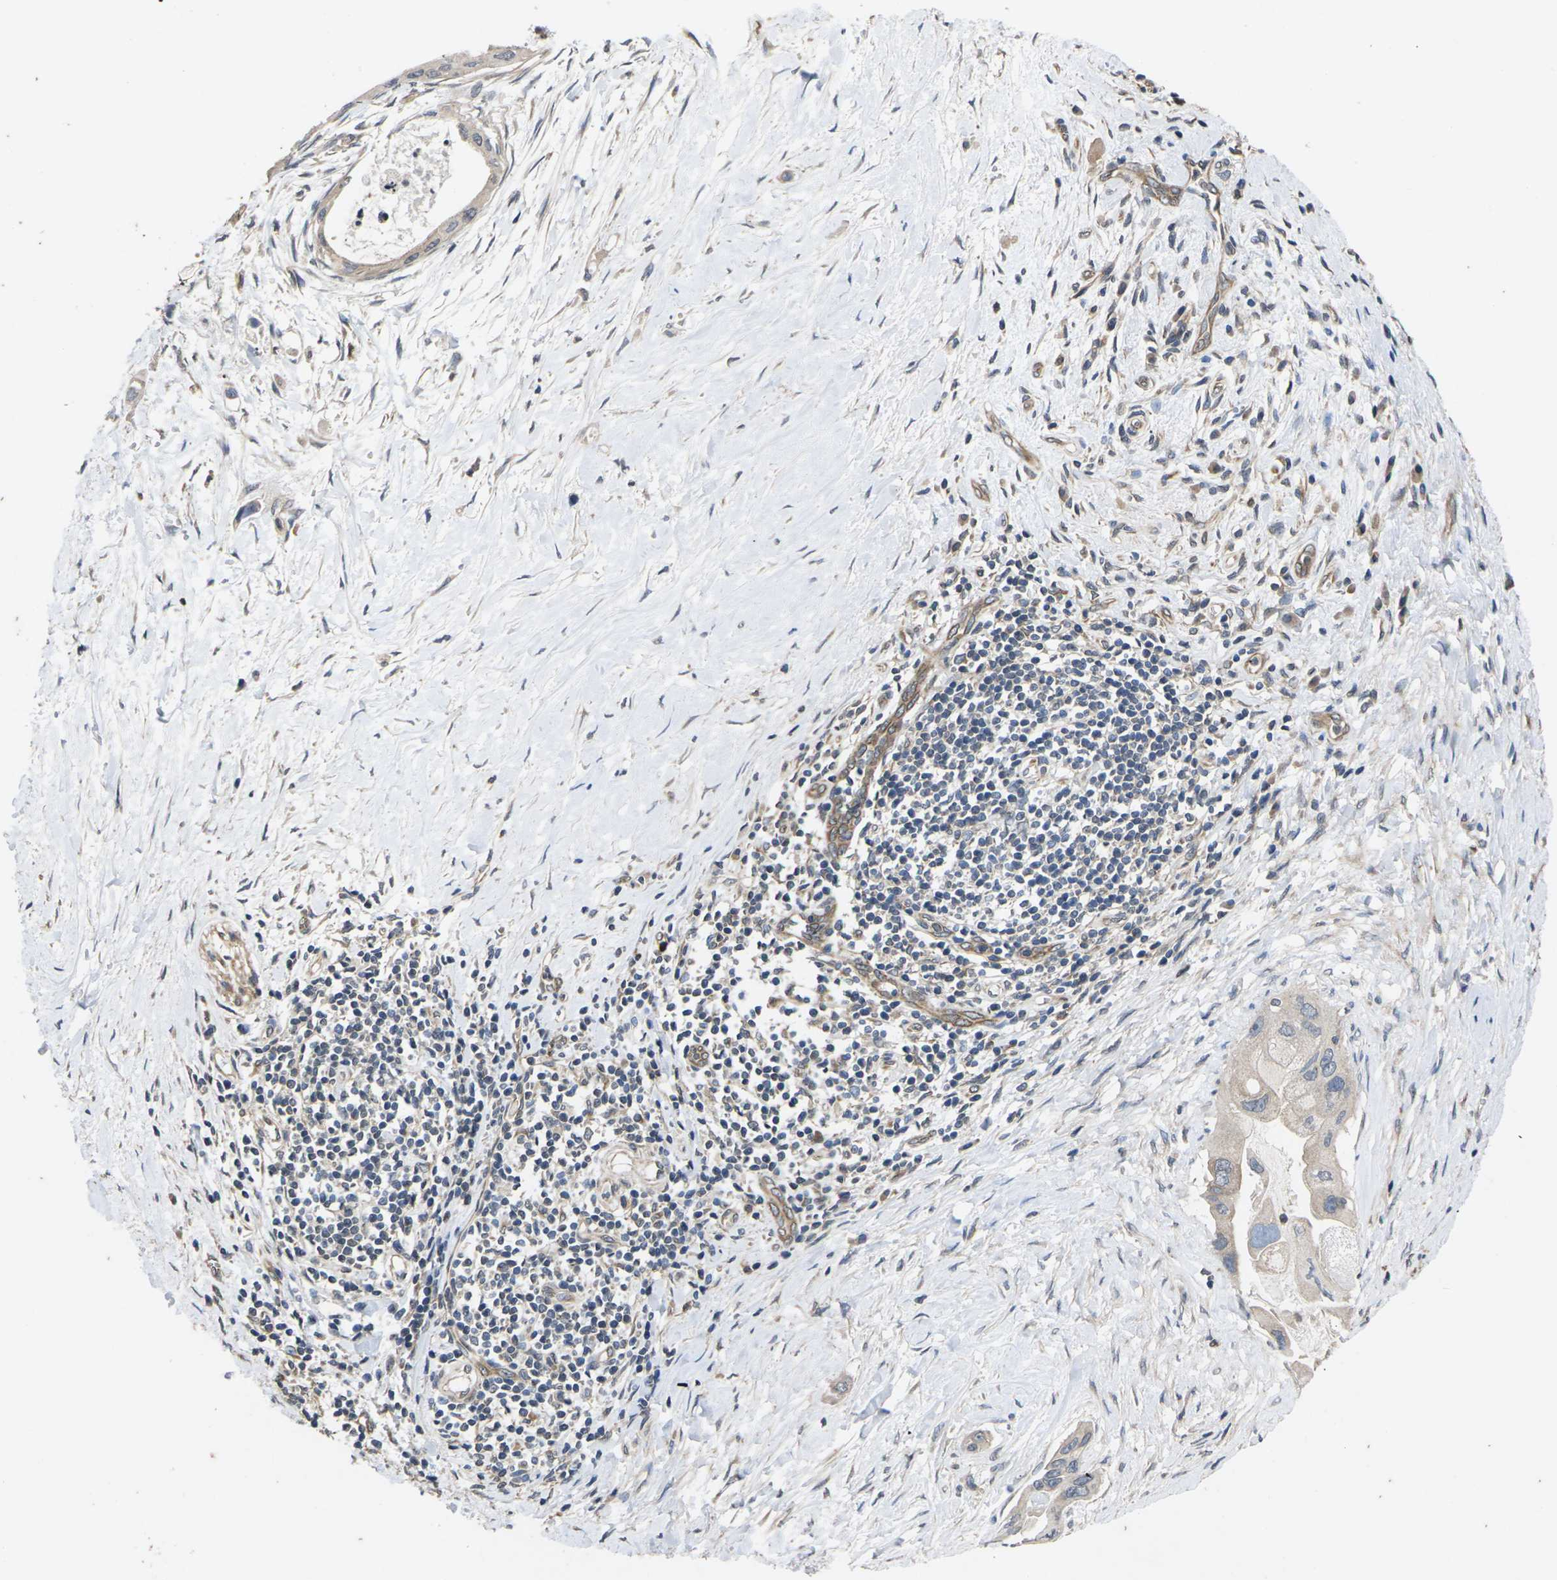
{"staining": {"intensity": "weak", "quantity": ">75%", "location": "cytoplasmic/membranous"}, "tissue": "pancreatic cancer", "cell_type": "Tumor cells", "image_type": "cancer", "snomed": [{"axis": "morphology", "description": "Adenocarcinoma, NOS"}, {"axis": "topography", "description": "Pancreas"}], "caption": "Immunohistochemical staining of human pancreatic cancer shows low levels of weak cytoplasmic/membranous expression in about >75% of tumor cells.", "gene": "DKK2", "patient": {"sex": "male", "age": 55}}